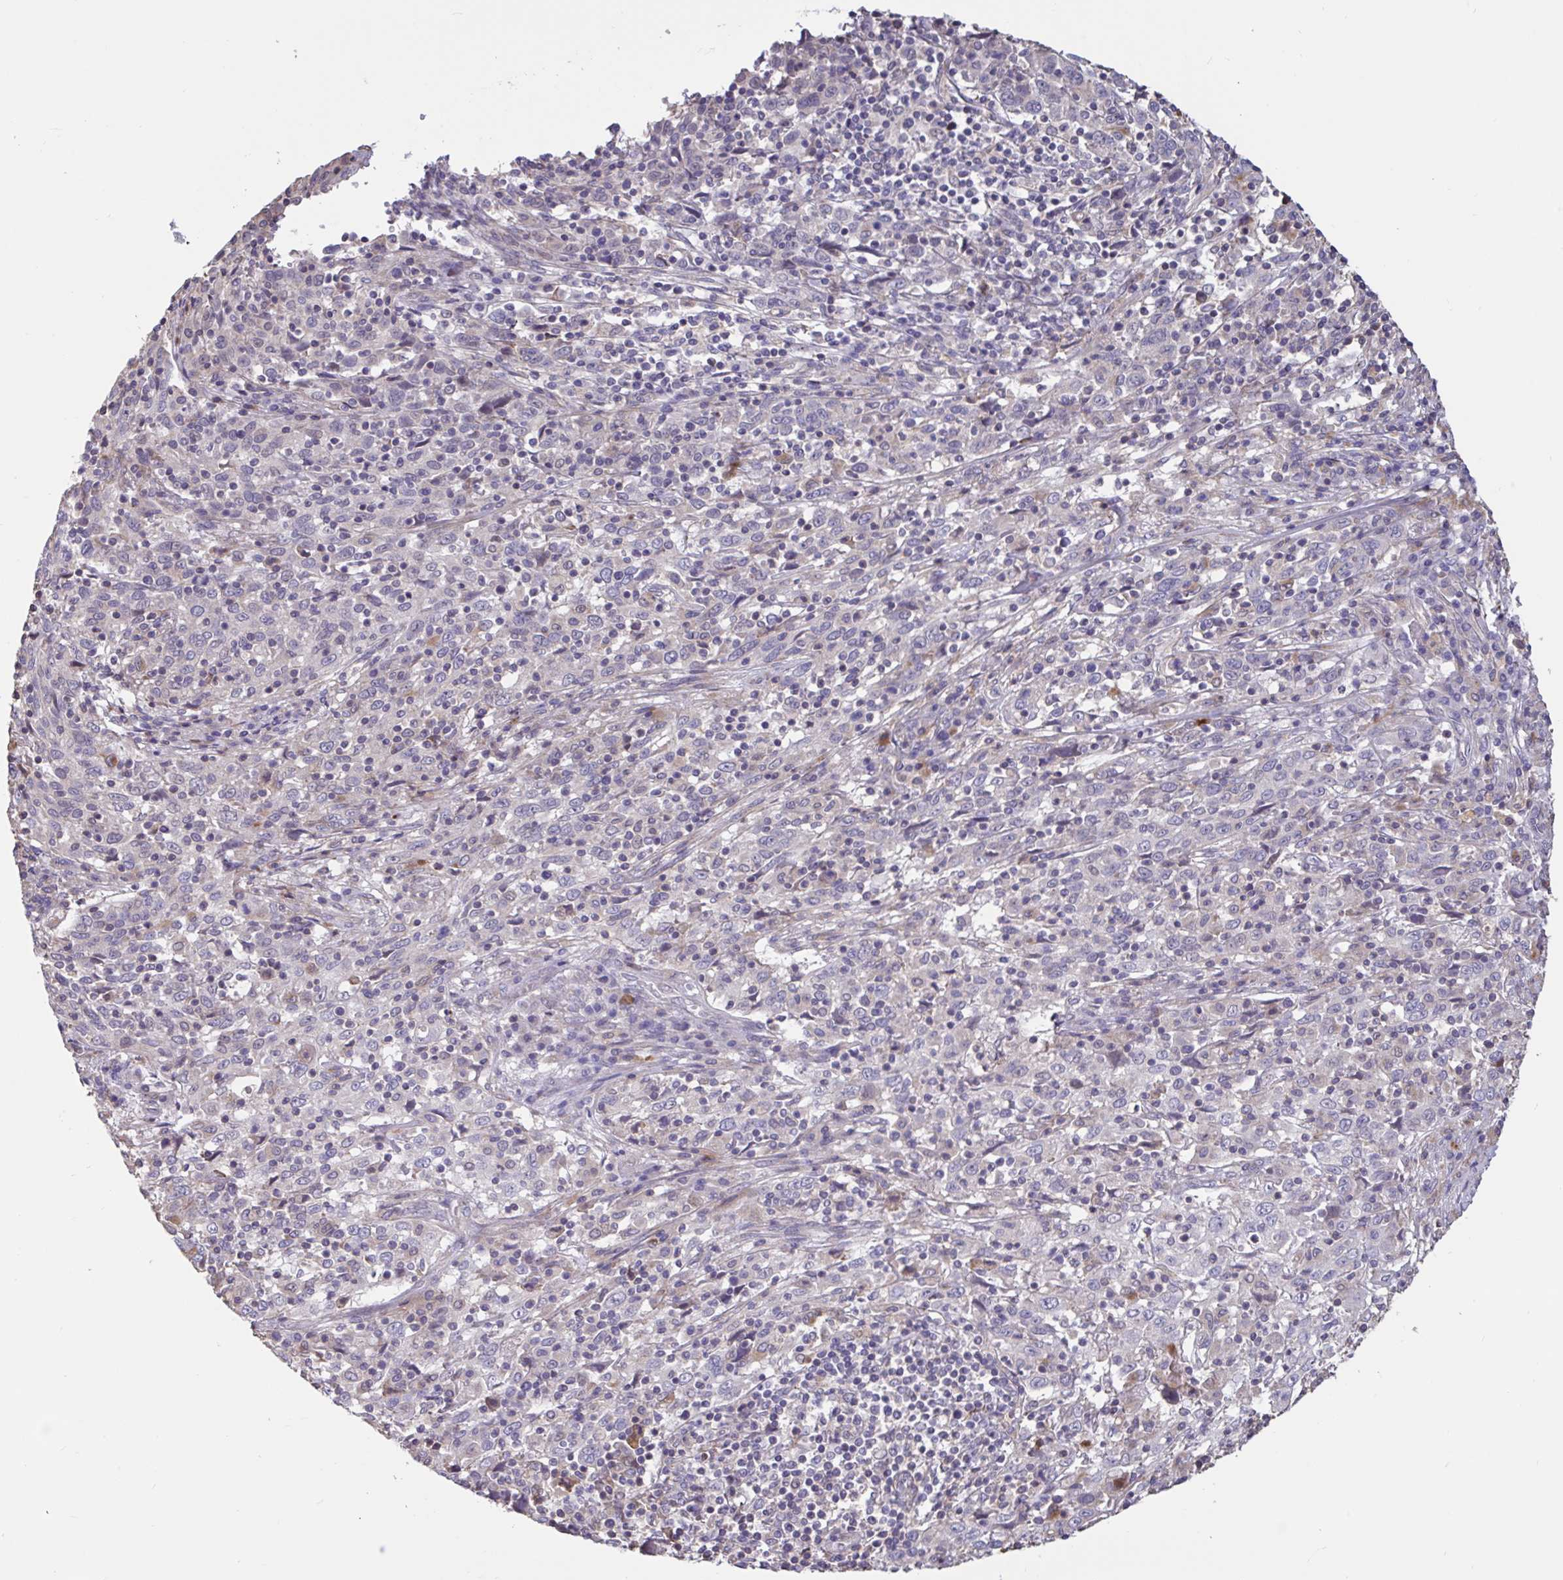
{"staining": {"intensity": "negative", "quantity": "none", "location": "none"}, "tissue": "cervical cancer", "cell_type": "Tumor cells", "image_type": "cancer", "snomed": [{"axis": "morphology", "description": "Squamous cell carcinoma, NOS"}, {"axis": "topography", "description": "Cervix"}], "caption": "Cervical cancer stained for a protein using immunohistochemistry reveals no staining tumor cells.", "gene": "DDX39A", "patient": {"sex": "female", "age": 46}}